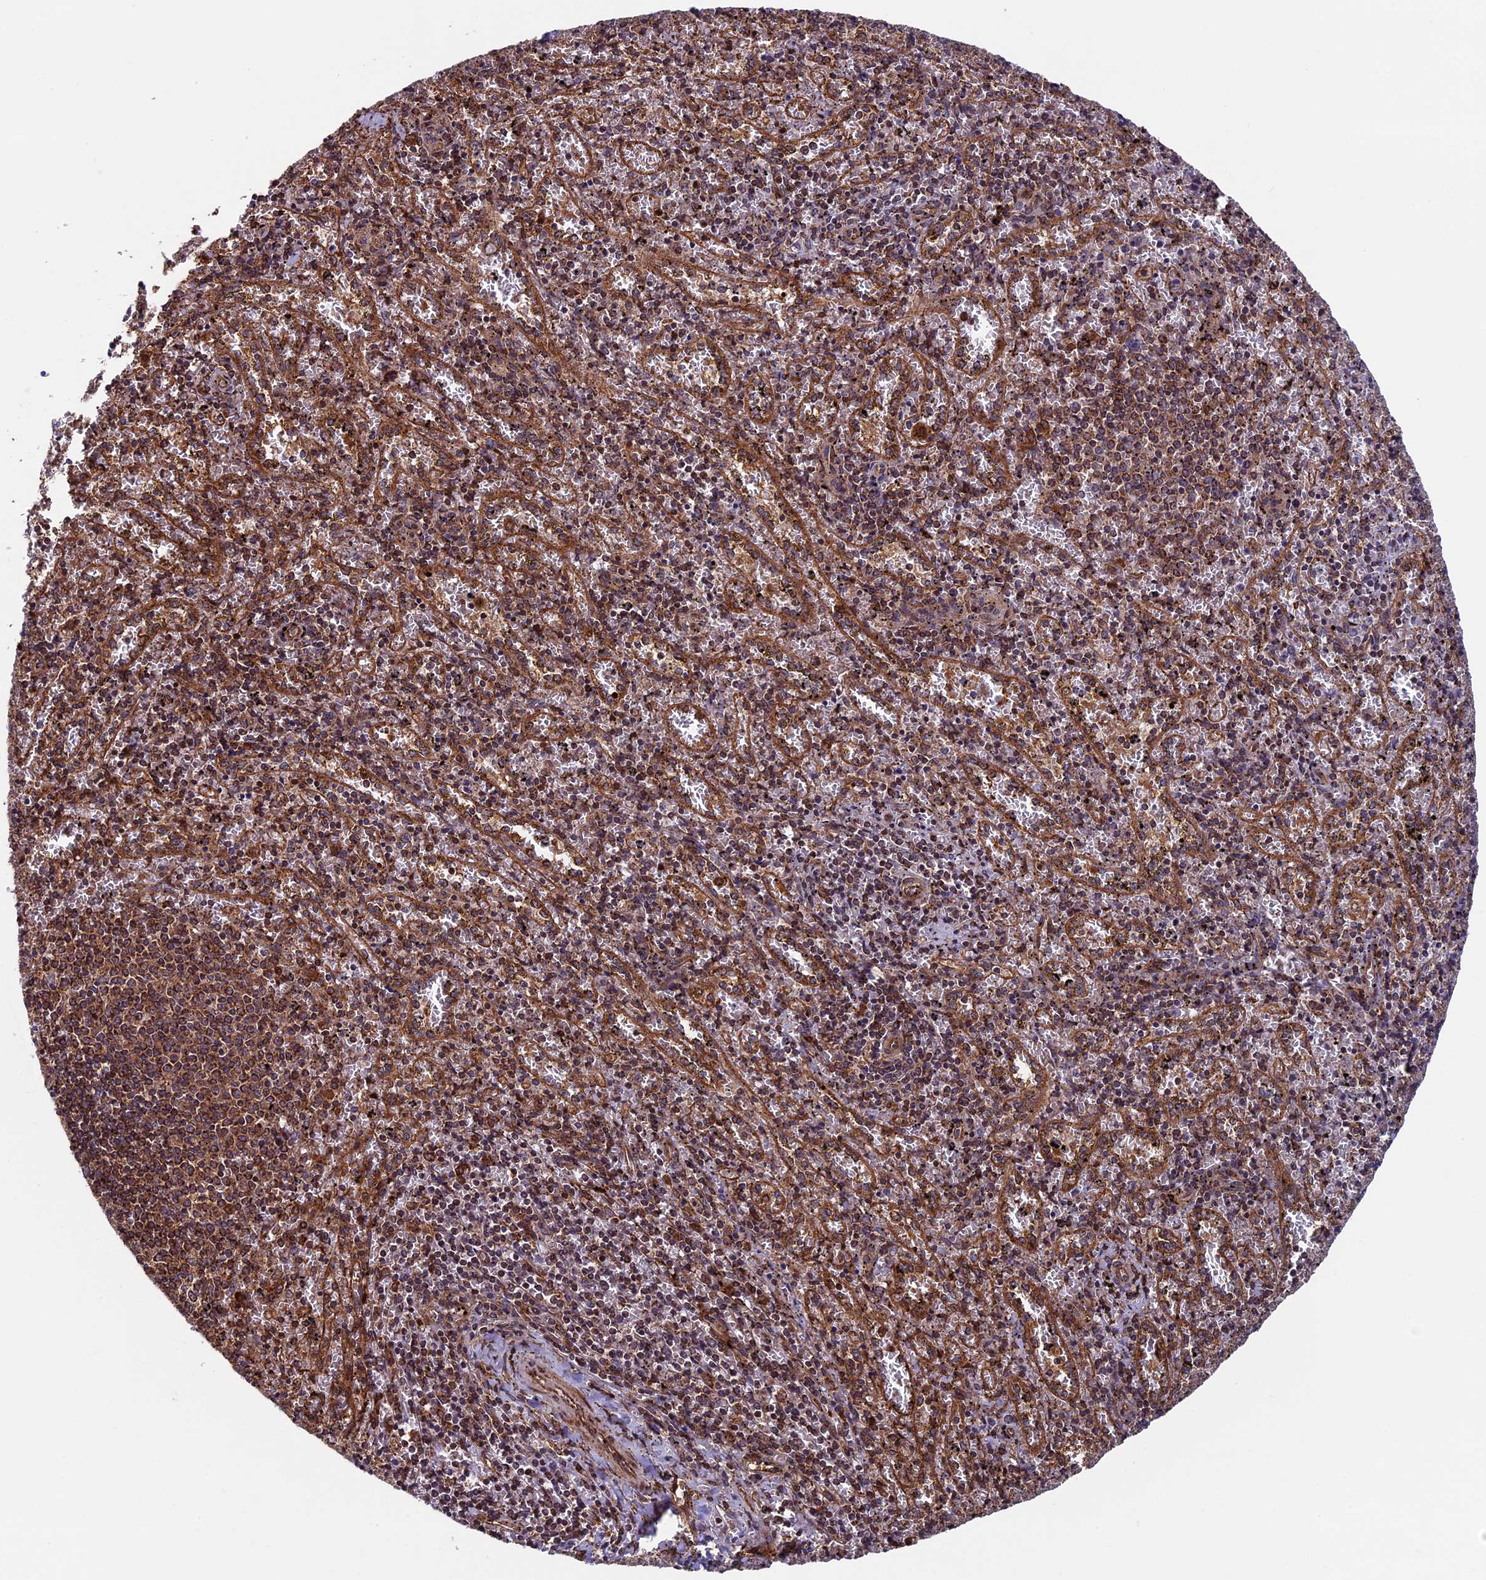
{"staining": {"intensity": "moderate", "quantity": ">75%", "location": "cytoplasmic/membranous"}, "tissue": "spleen", "cell_type": "Cells in red pulp", "image_type": "normal", "snomed": [{"axis": "morphology", "description": "Normal tissue, NOS"}, {"axis": "topography", "description": "Spleen"}], "caption": "An image of human spleen stained for a protein reveals moderate cytoplasmic/membranous brown staining in cells in red pulp.", "gene": "CCDC8", "patient": {"sex": "male", "age": 11}}